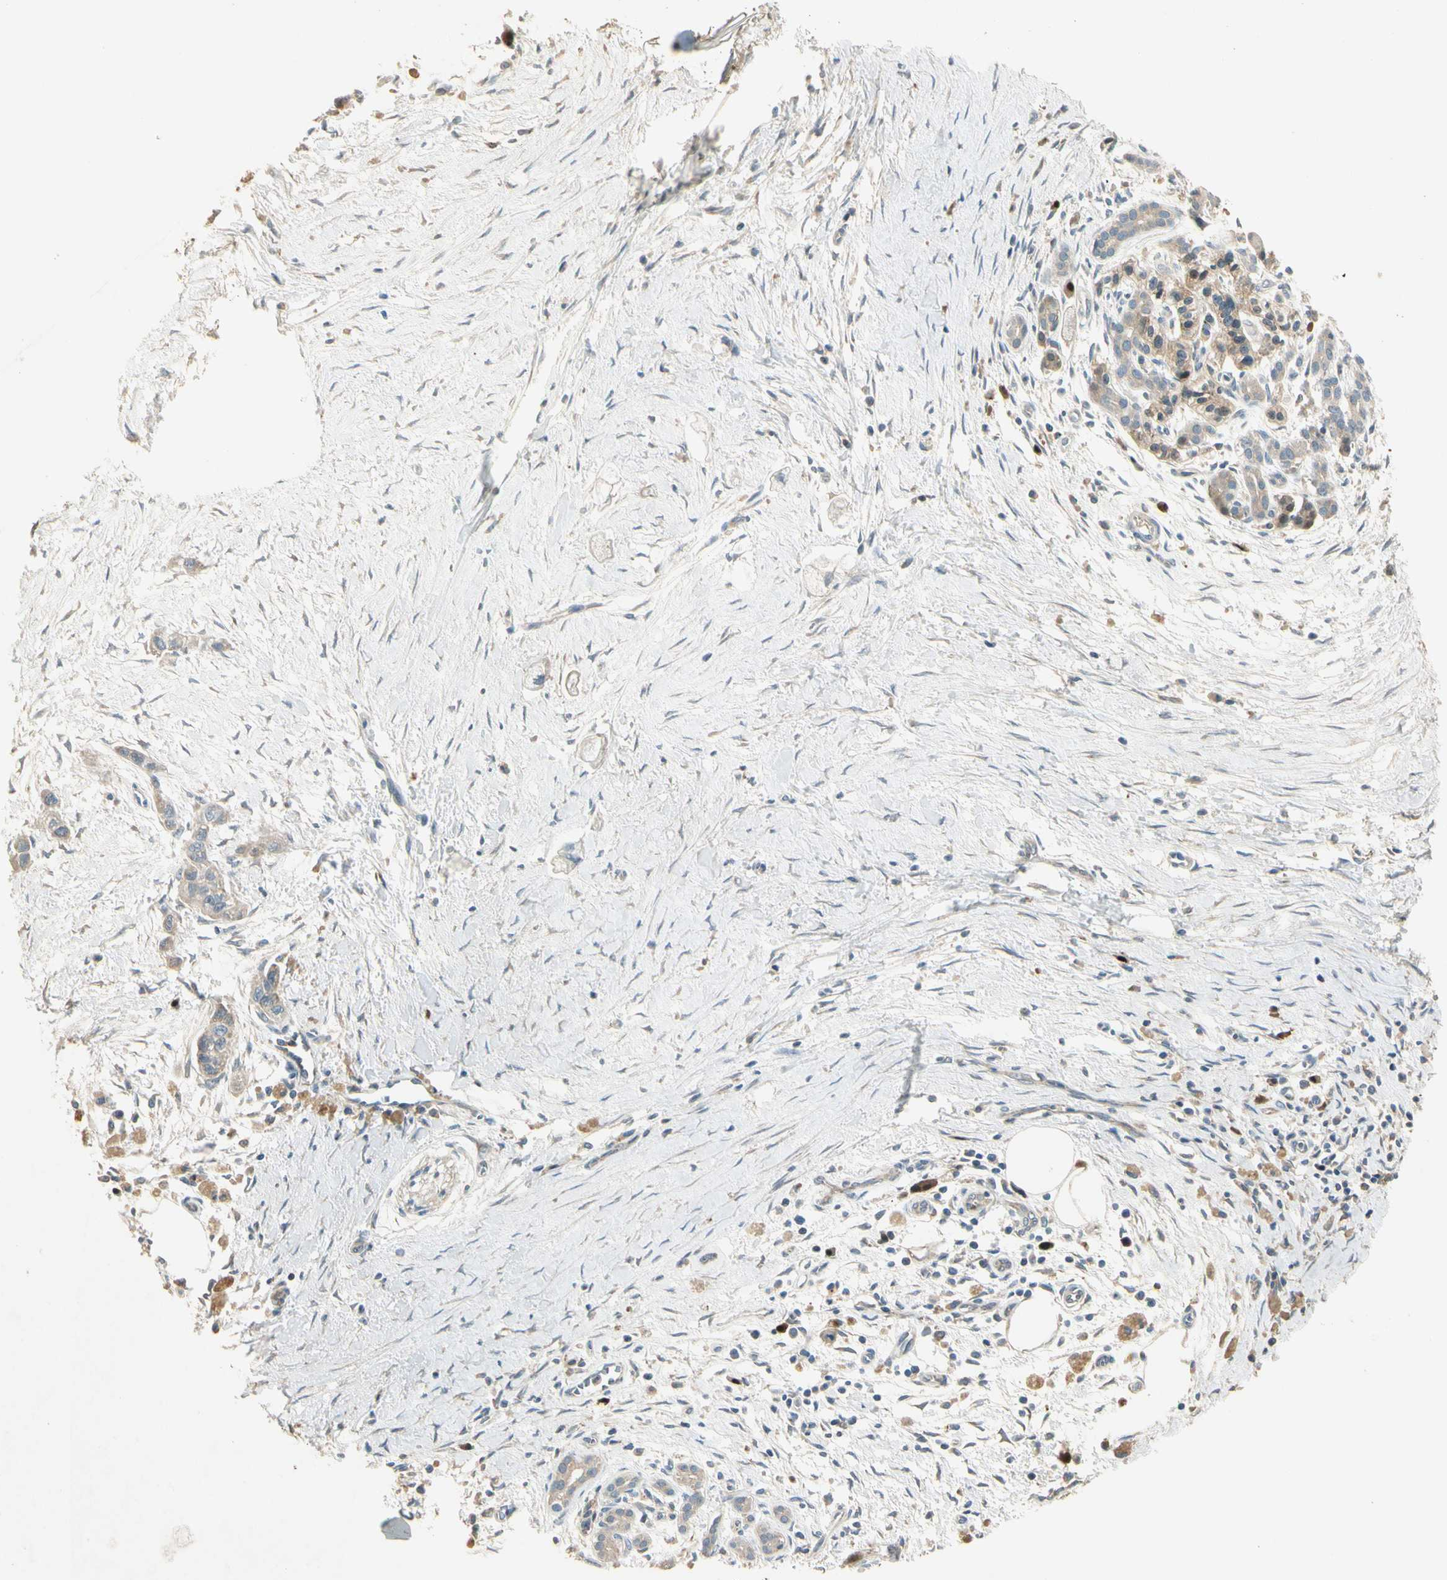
{"staining": {"intensity": "weak", "quantity": ">75%", "location": "cytoplasmic/membranous"}, "tissue": "pancreatic cancer", "cell_type": "Tumor cells", "image_type": "cancer", "snomed": [{"axis": "morphology", "description": "Adenocarcinoma, NOS"}, {"axis": "topography", "description": "Pancreas"}], "caption": "Immunohistochemical staining of human adenocarcinoma (pancreatic) displays low levels of weak cytoplasmic/membranous staining in about >75% of tumor cells.", "gene": "PLXNA1", "patient": {"sex": "male", "age": 74}}